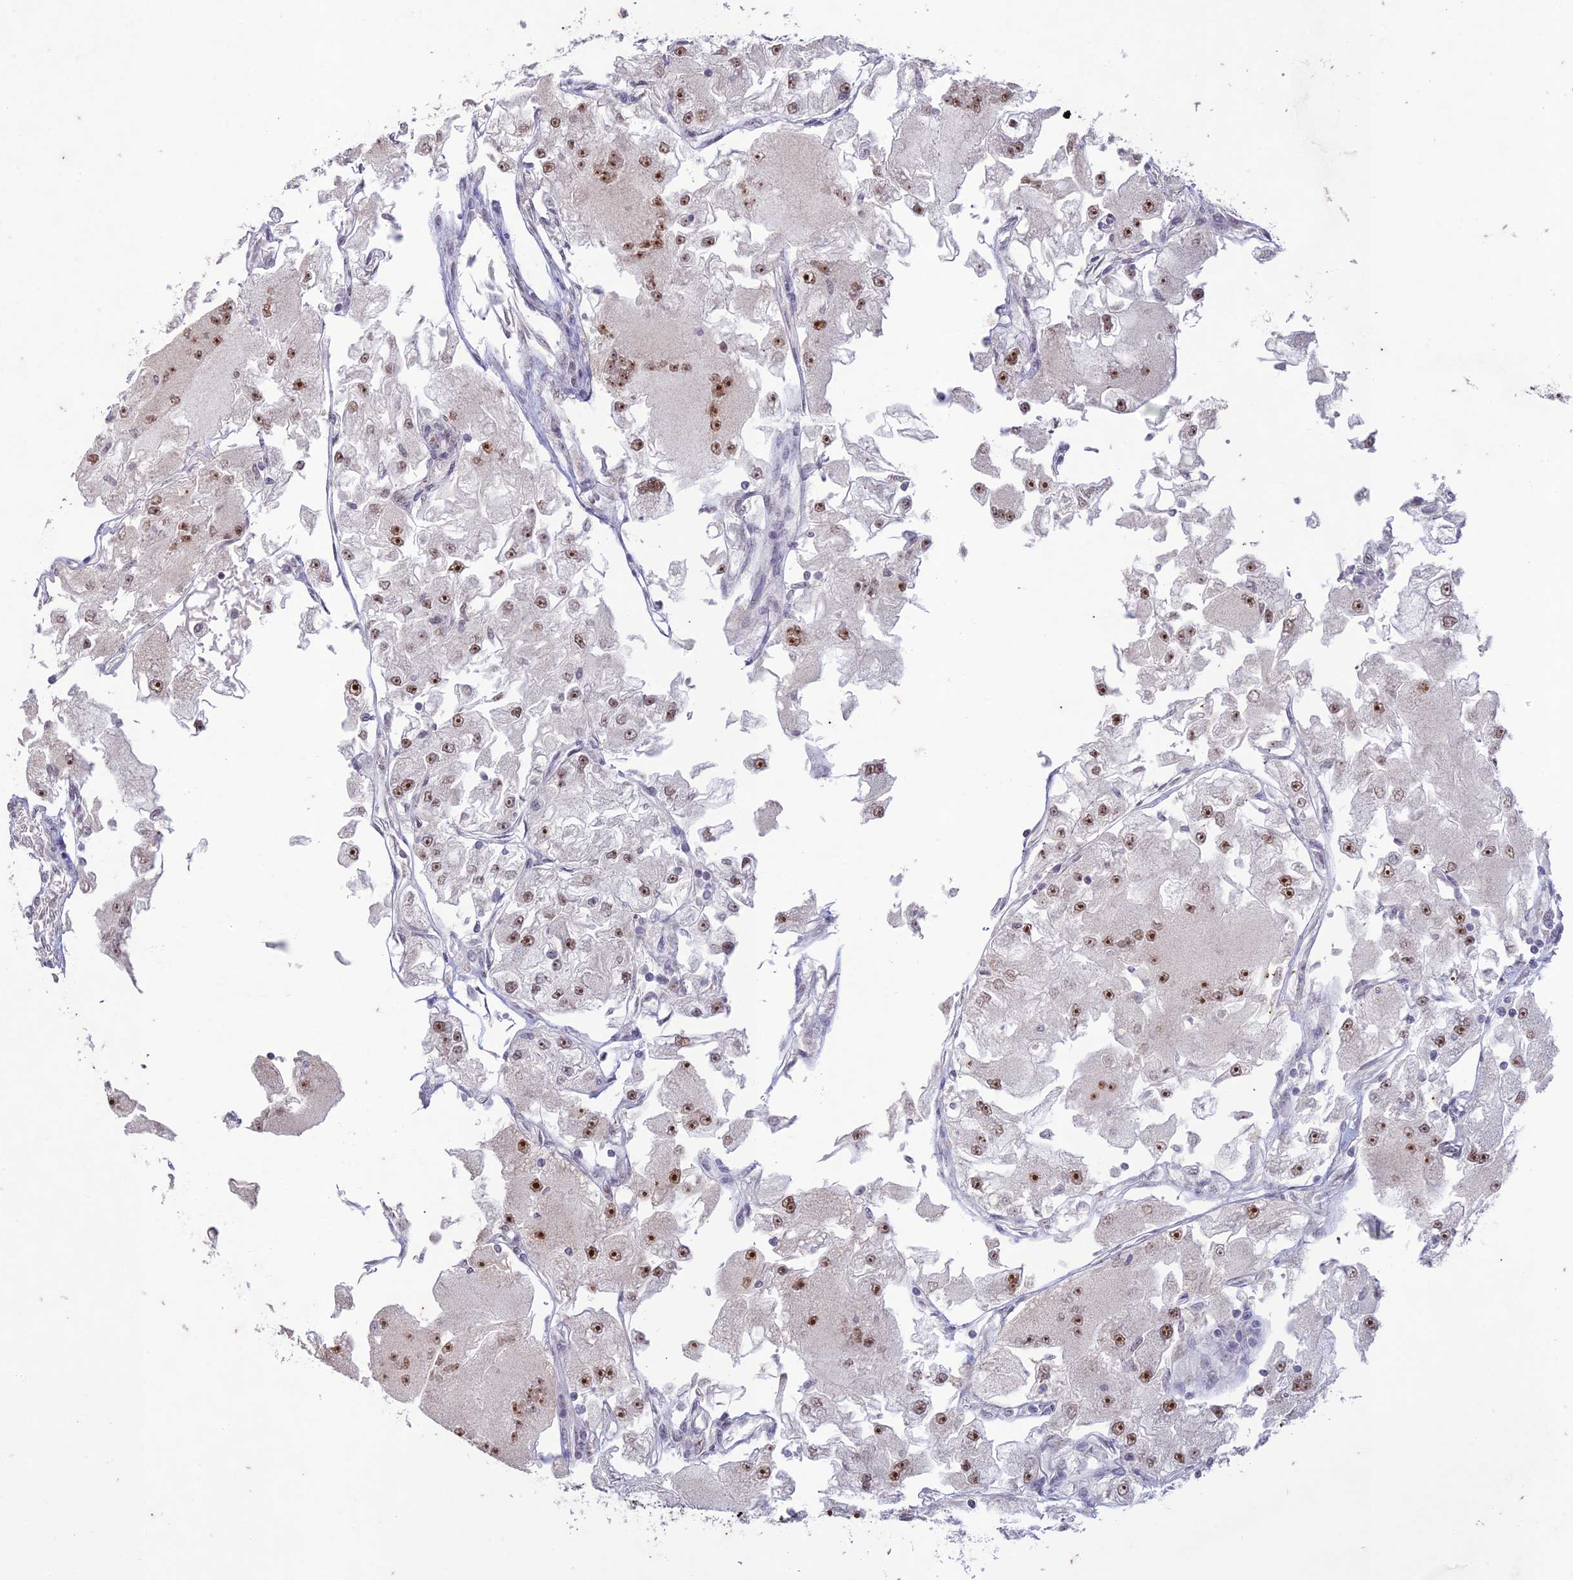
{"staining": {"intensity": "moderate", "quantity": ">75%", "location": "nuclear"}, "tissue": "renal cancer", "cell_type": "Tumor cells", "image_type": "cancer", "snomed": [{"axis": "morphology", "description": "Adenocarcinoma, NOS"}, {"axis": "topography", "description": "Kidney"}], "caption": "Human adenocarcinoma (renal) stained with a brown dye displays moderate nuclear positive staining in approximately >75% of tumor cells.", "gene": "POP4", "patient": {"sex": "female", "age": 72}}